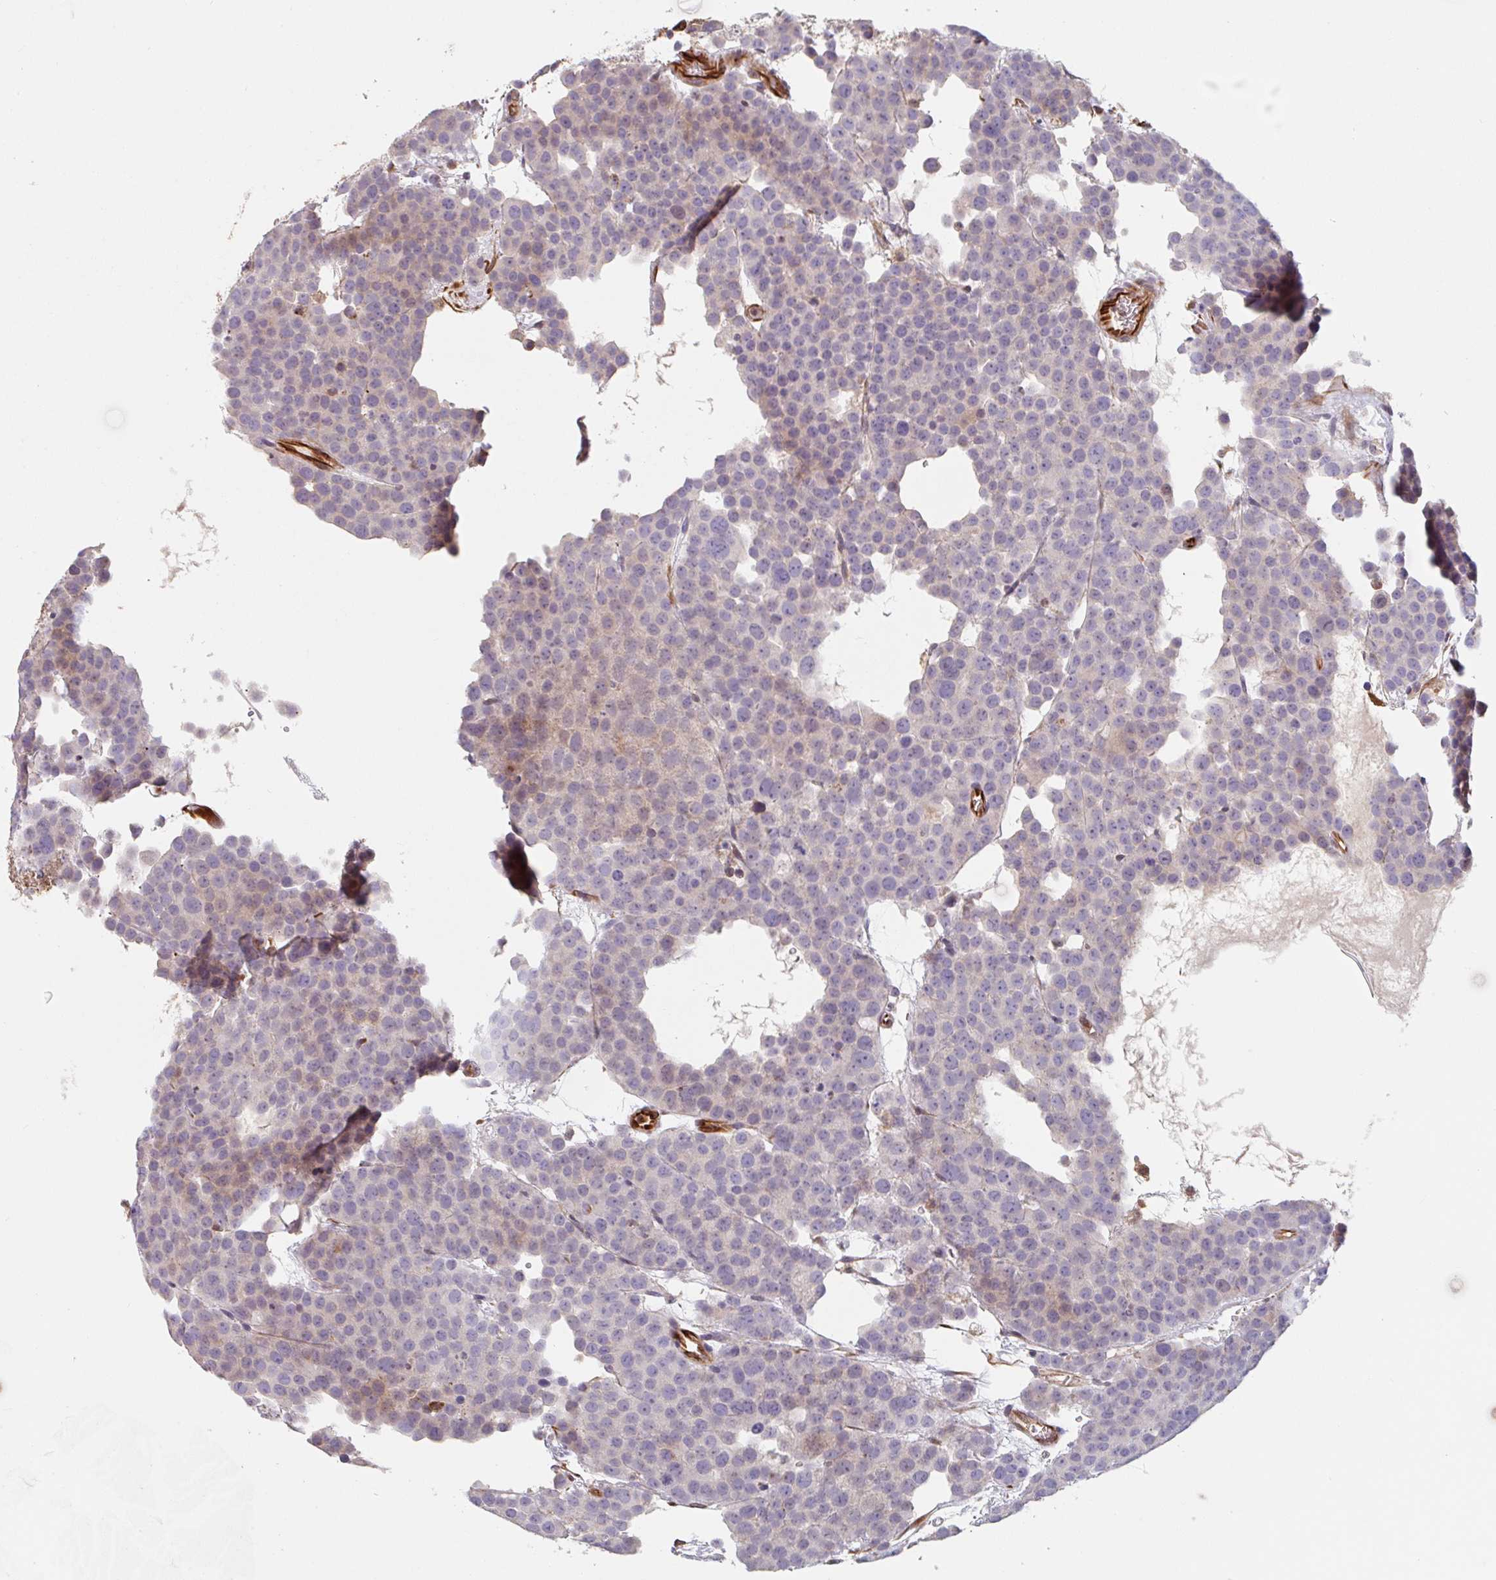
{"staining": {"intensity": "weak", "quantity": "<25%", "location": "cytoplasmic/membranous"}, "tissue": "testis cancer", "cell_type": "Tumor cells", "image_type": "cancer", "snomed": [{"axis": "morphology", "description": "Seminoma, NOS"}, {"axis": "topography", "description": "Testis"}], "caption": "Immunohistochemistry histopathology image of neoplastic tissue: human testis cancer (seminoma) stained with DAB (3,3'-diaminobenzidine) displays no significant protein staining in tumor cells. (Stains: DAB immunohistochemistry with hematoxylin counter stain, Microscopy: brightfield microscopy at high magnification).", "gene": "NUB1", "patient": {"sex": "male", "age": 71}}